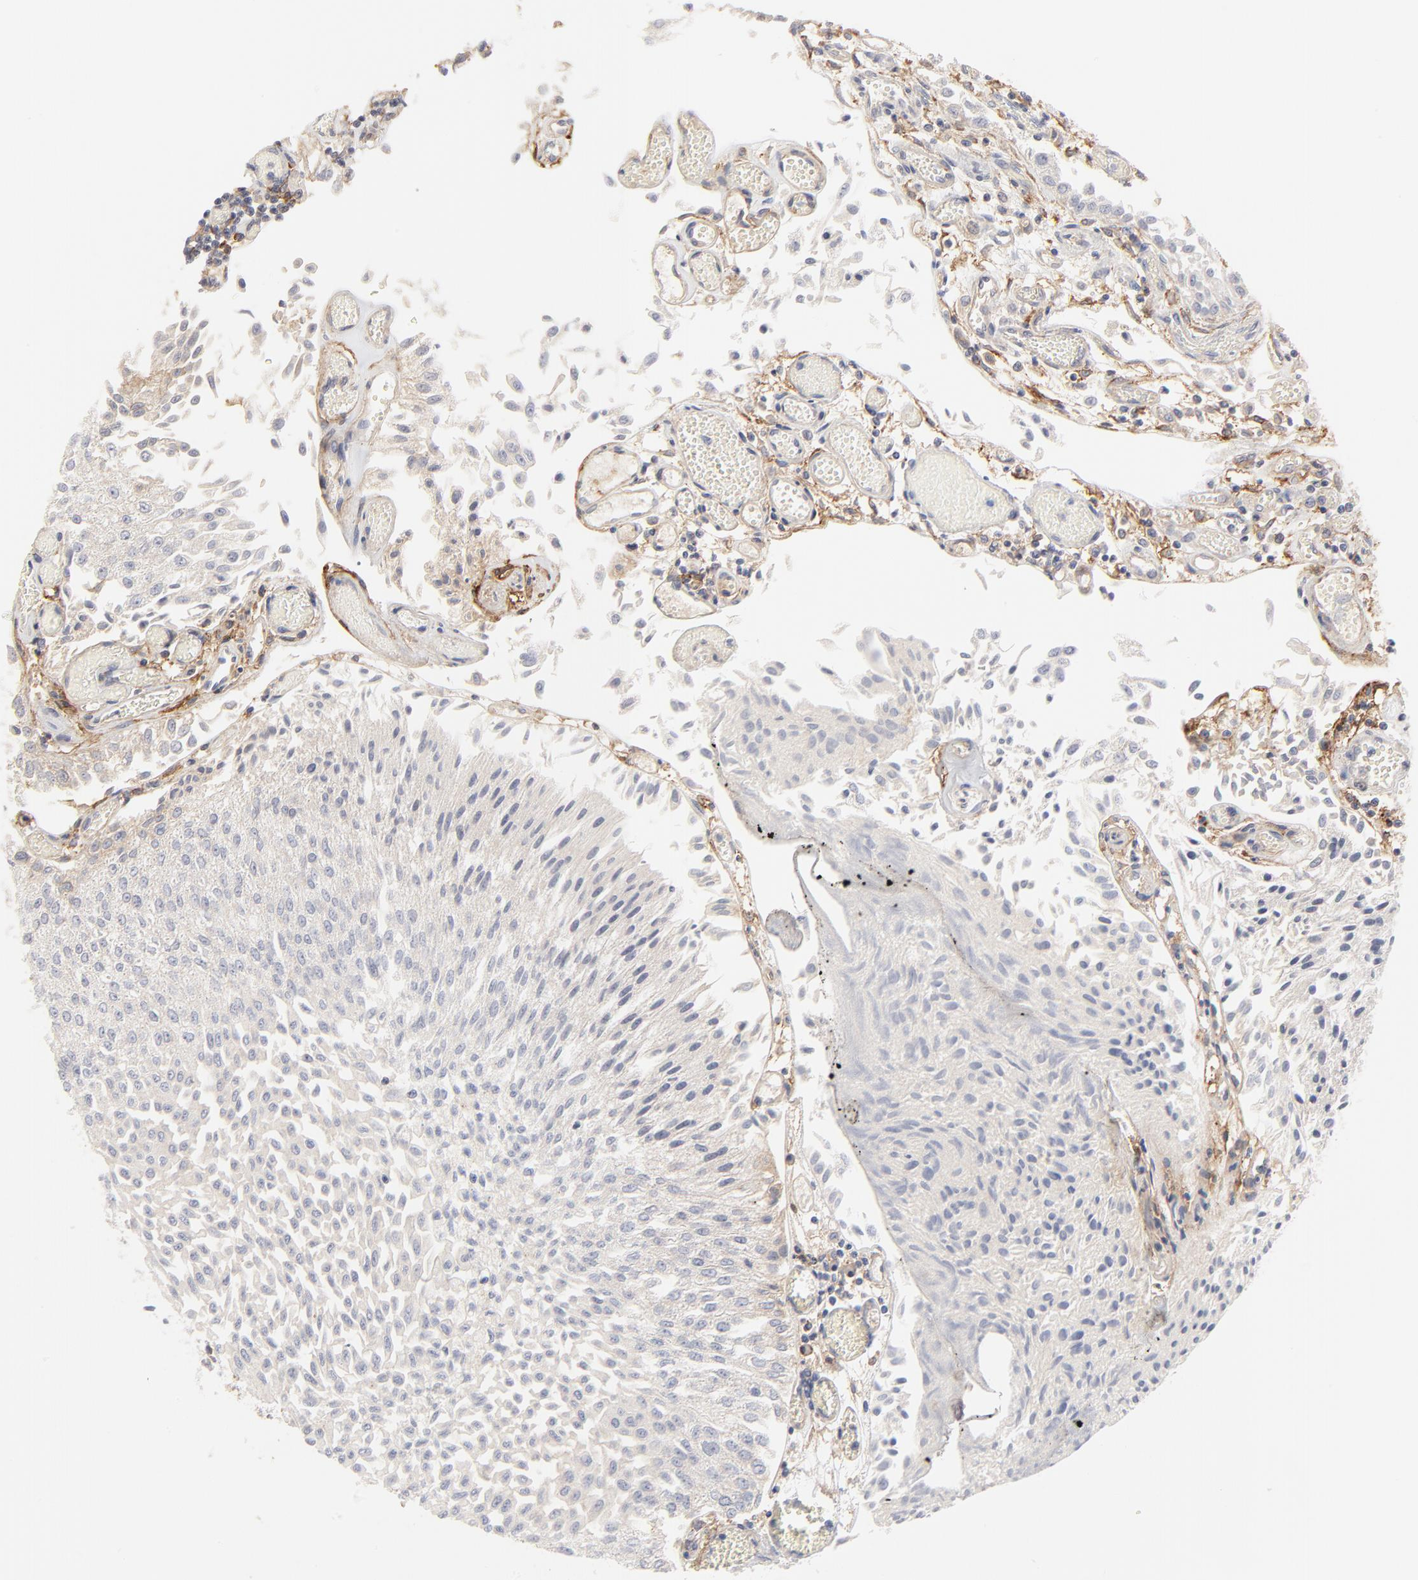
{"staining": {"intensity": "weak", "quantity": "25%-75%", "location": "cytoplasmic/membranous"}, "tissue": "urothelial cancer", "cell_type": "Tumor cells", "image_type": "cancer", "snomed": [{"axis": "morphology", "description": "Urothelial carcinoma, Low grade"}, {"axis": "topography", "description": "Urinary bladder"}], "caption": "Low-grade urothelial carcinoma was stained to show a protein in brown. There is low levels of weak cytoplasmic/membranous staining in about 25%-75% of tumor cells.", "gene": "SLC16A1", "patient": {"sex": "male", "age": 86}}